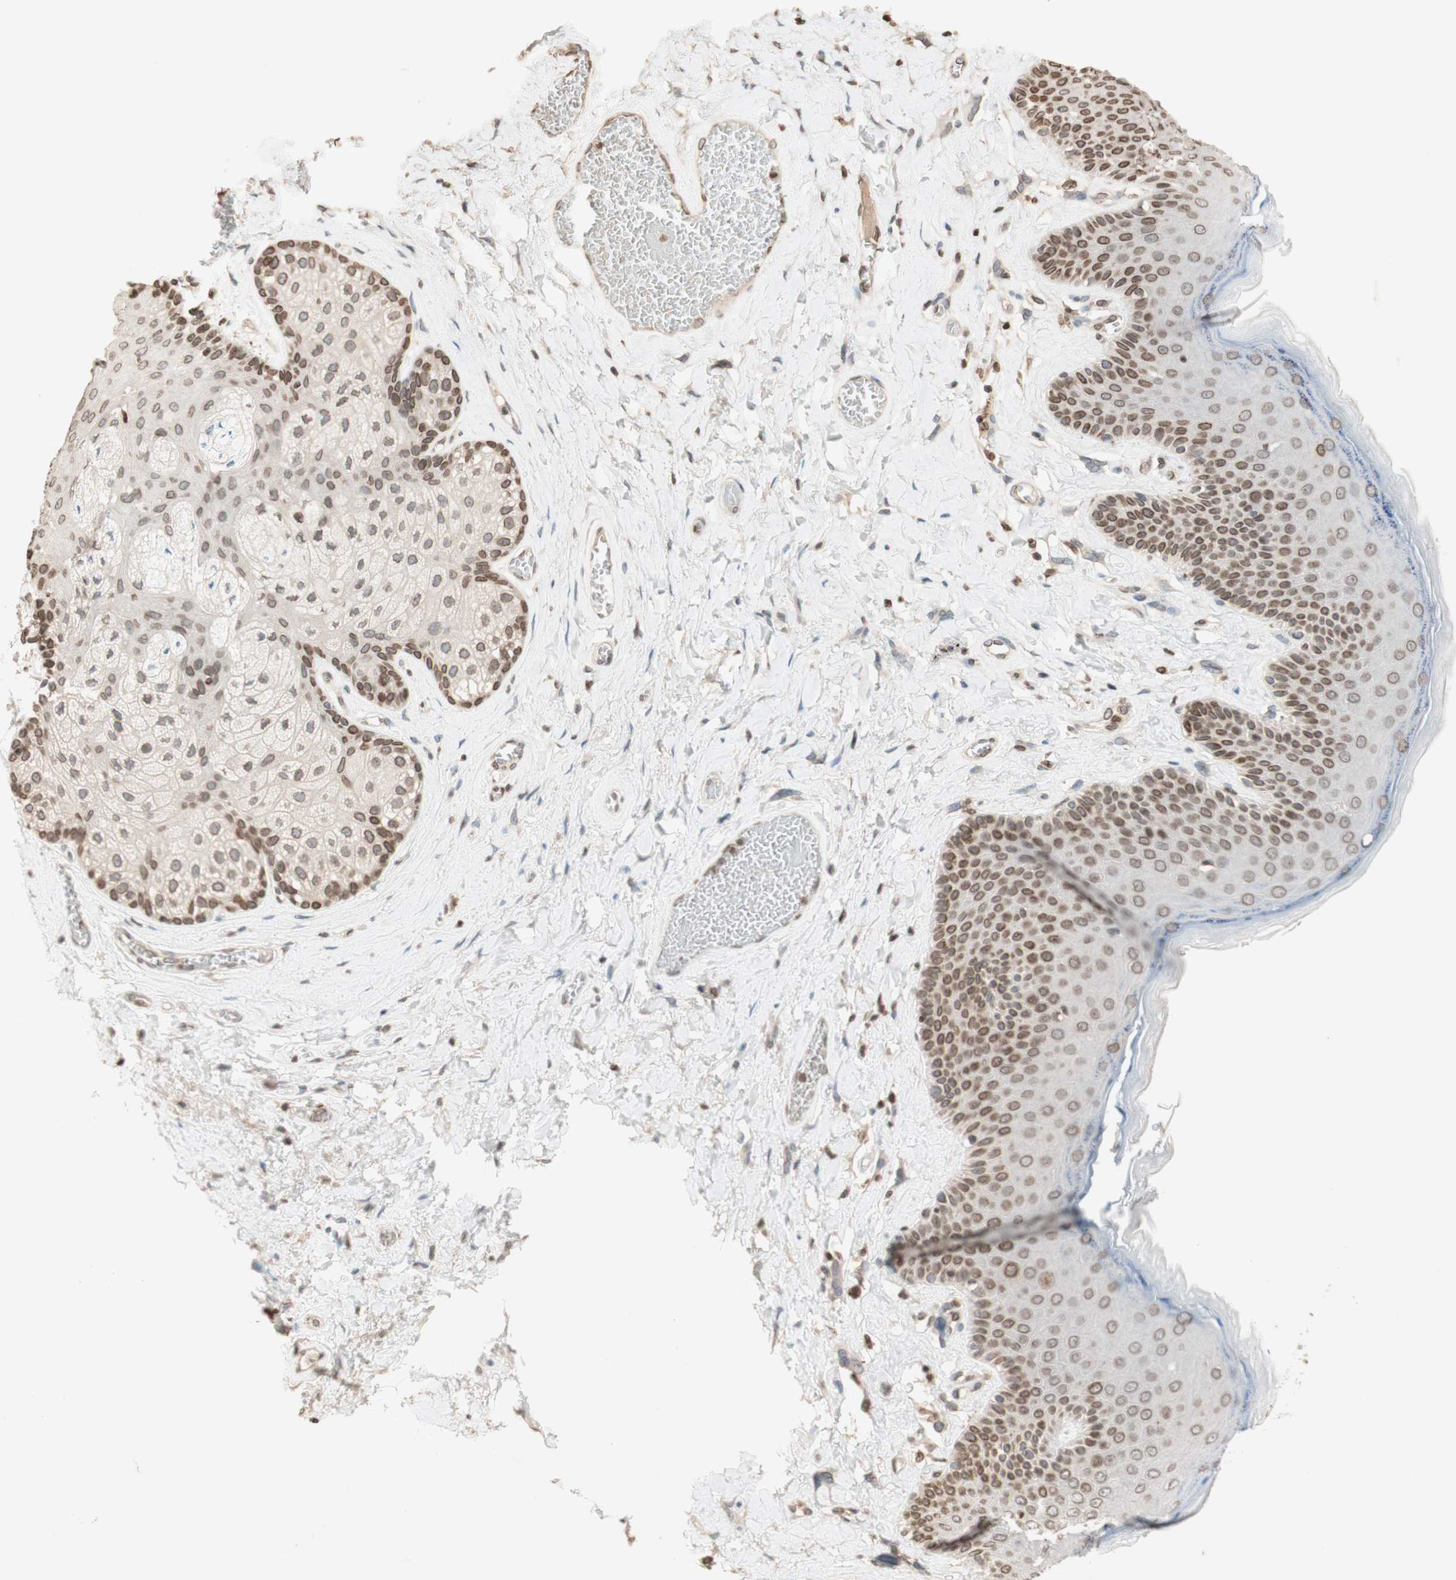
{"staining": {"intensity": "moderate", "quantity": ">75%", "location": "cytoplasmic/membranous,nuclear"}, "tissue": "skin", "cell_type": "Epidermal cells", "image_type": "normal", "snomed": [{"axis": "morphology", "description": "Normal tissue, NOS"}, {"axis": "topography", "description": "Anal"}], "caption": "An immunohistochemistry (IHC) photomicrograph of benign tissue is shown. Protein staining in brown shows moderate cytoplasmic/membranous,nuclear positivity in skin within epidermal cells. (Stains: DAB (3,3'-diaminobenzidine) in brown, nuclei in blue, Microscopy: brightfield microscopy at high magnification).", "gene": "TMPO", "patient": {"sex": "male", "age": 69}}